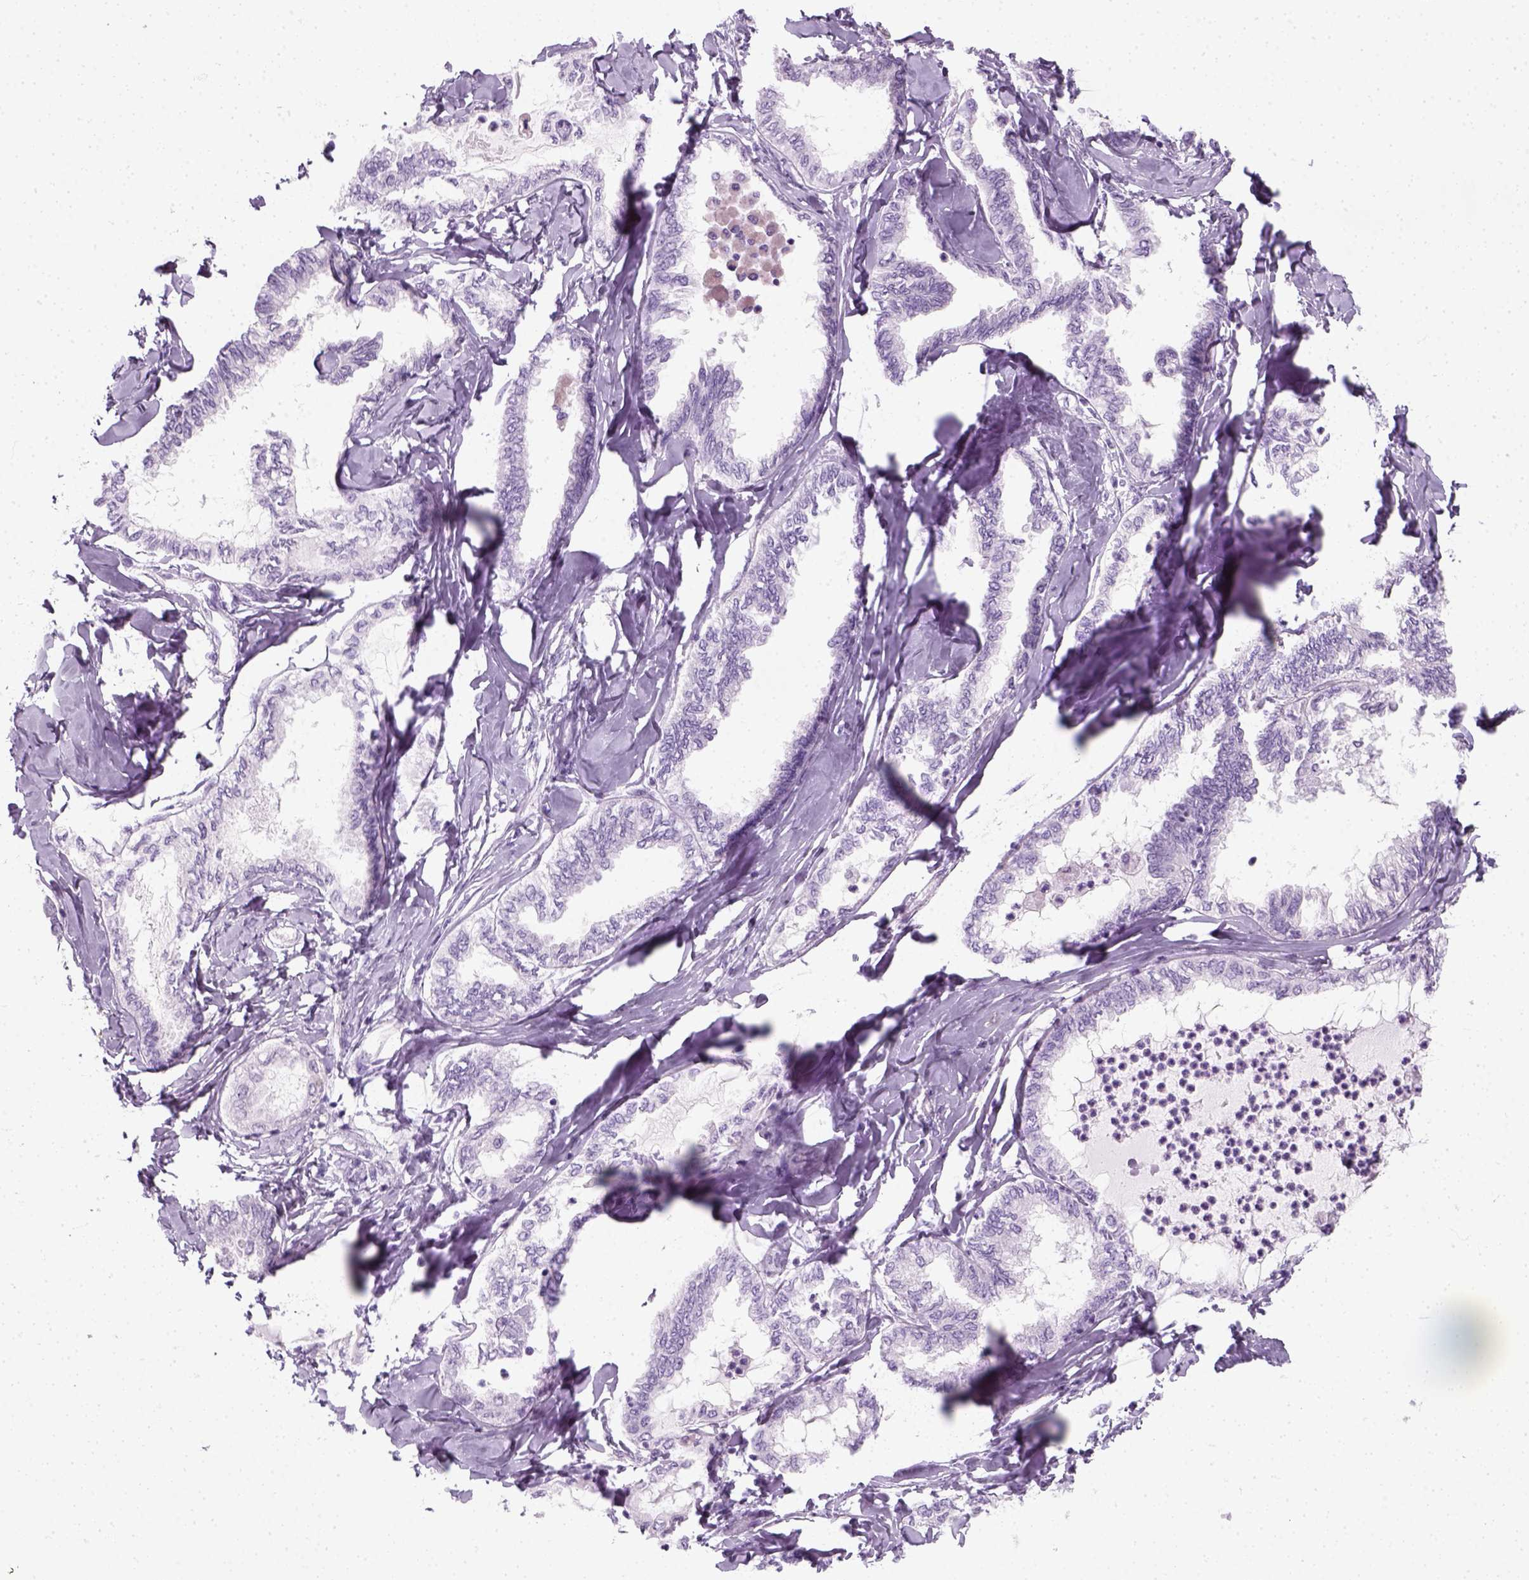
{"staining": {"intensity": "negative", "quantity": "none", "location": "none"}, "tissue": "ovarian cancer", "cell_type": "Tumor cells", "image_type": "cancer", "snomed": [{"axis": "morphology", "description": "Carcinoma, endometroid"}, {"axis": "topography", "description": "Ovary"}], "caption": "This is an immunohistochemistry image of human ovarian endometroid carcinoma. There is no staining in tumor cells.", "gene": "SLC12A5", "patient": {"sex": "female", "age": 70}}